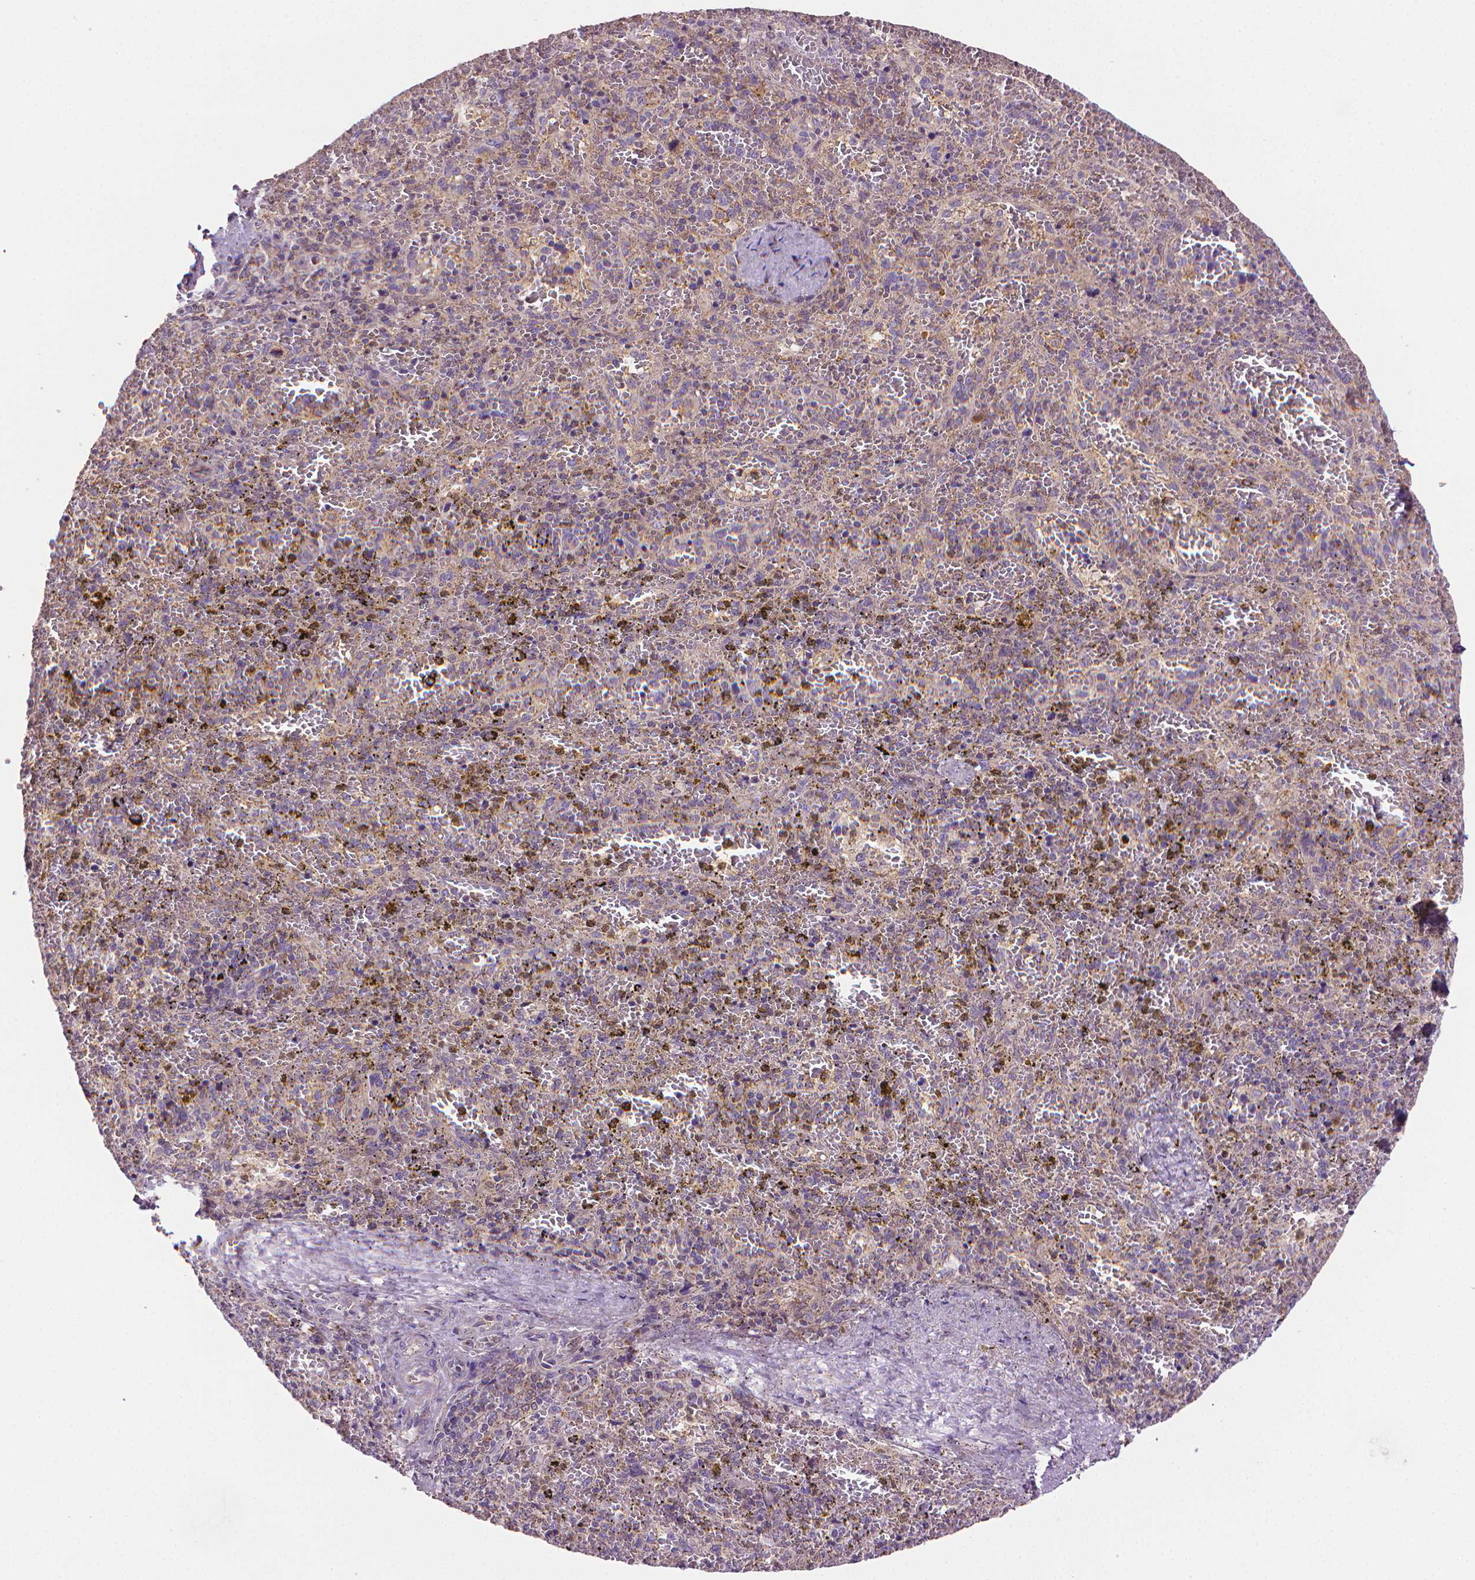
{"staining": {"intensity": "negative", "quantity": "none", "location": "none"}, "tissue": "spleen", "cell_type": "Cells in red pulp", "image_type": "normal", "snomed": [{"axis": "morphology", "description": "Normal tissue, NOS"}, {"axis": "topography", "description": "Spleen"}], "caption": "DAB immunohistochemical staining of normal human spleen shows no significant positivity in cells in red pulp.", "gene": "SLC51B", "patient": {"sex": "female", "age": 50}}